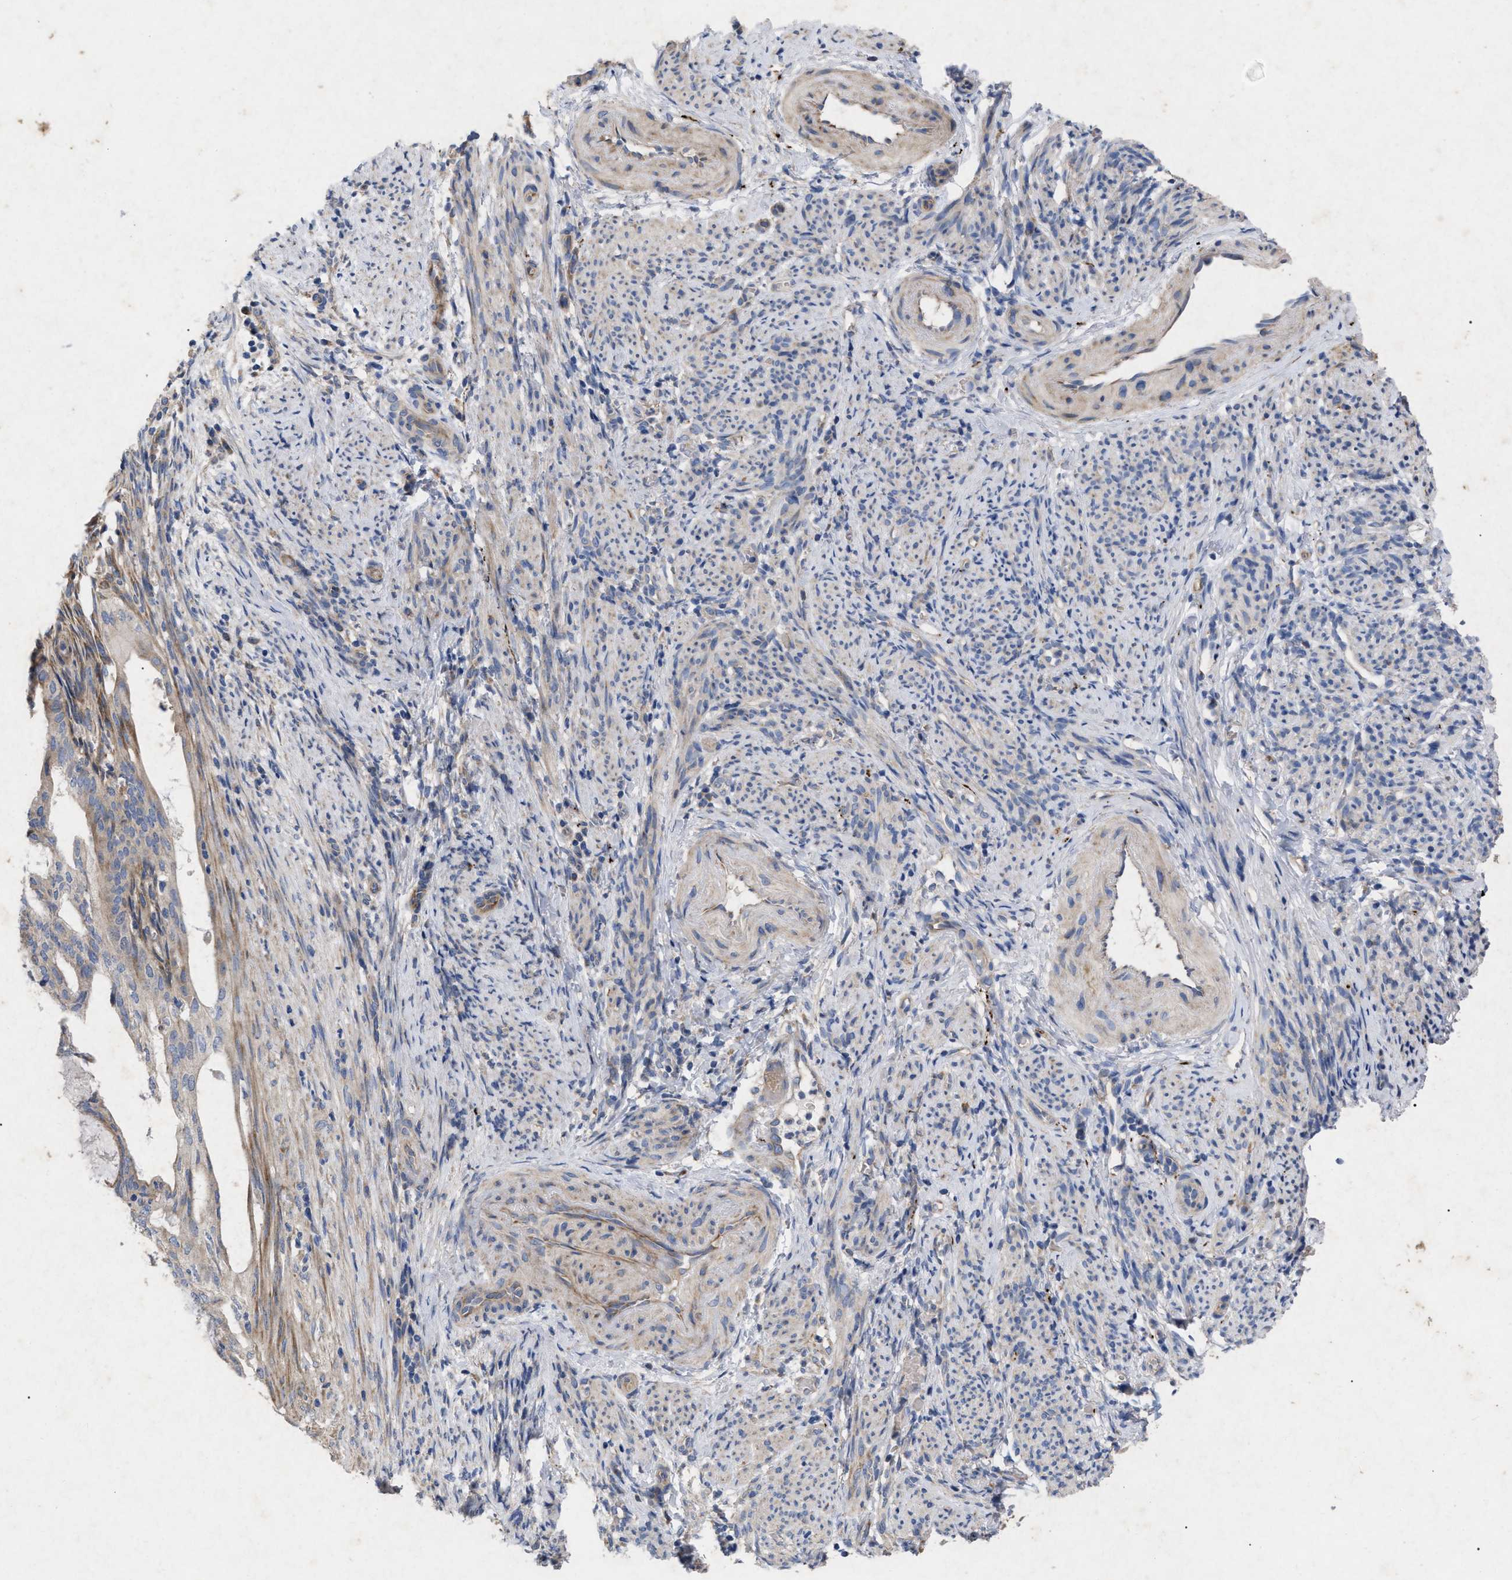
{"staining": {"intensity": "moderate", "quantity": ">75%", "location": "cytoplasmic/membranous"}, "tissue": "endometrial cancer", "cell_type": "Tumor cells", "image_type": "cancer", "snomed": [{"axis": "morphology", "description": "Adenocarcinoma, NOS"}, {"axis": "topography", "description": "Endometrium"}], "caption": "The histopathology image reveals staining of adenocarcinoma (endometrial), revealing moderate cytoplasmic/membranous protein staining (brown color) within tumor cells. The protein is shown in brown color, while the nuclei are stained blue.", "gene": "VIP", "patient": {"sex": "female", "age": 58}}